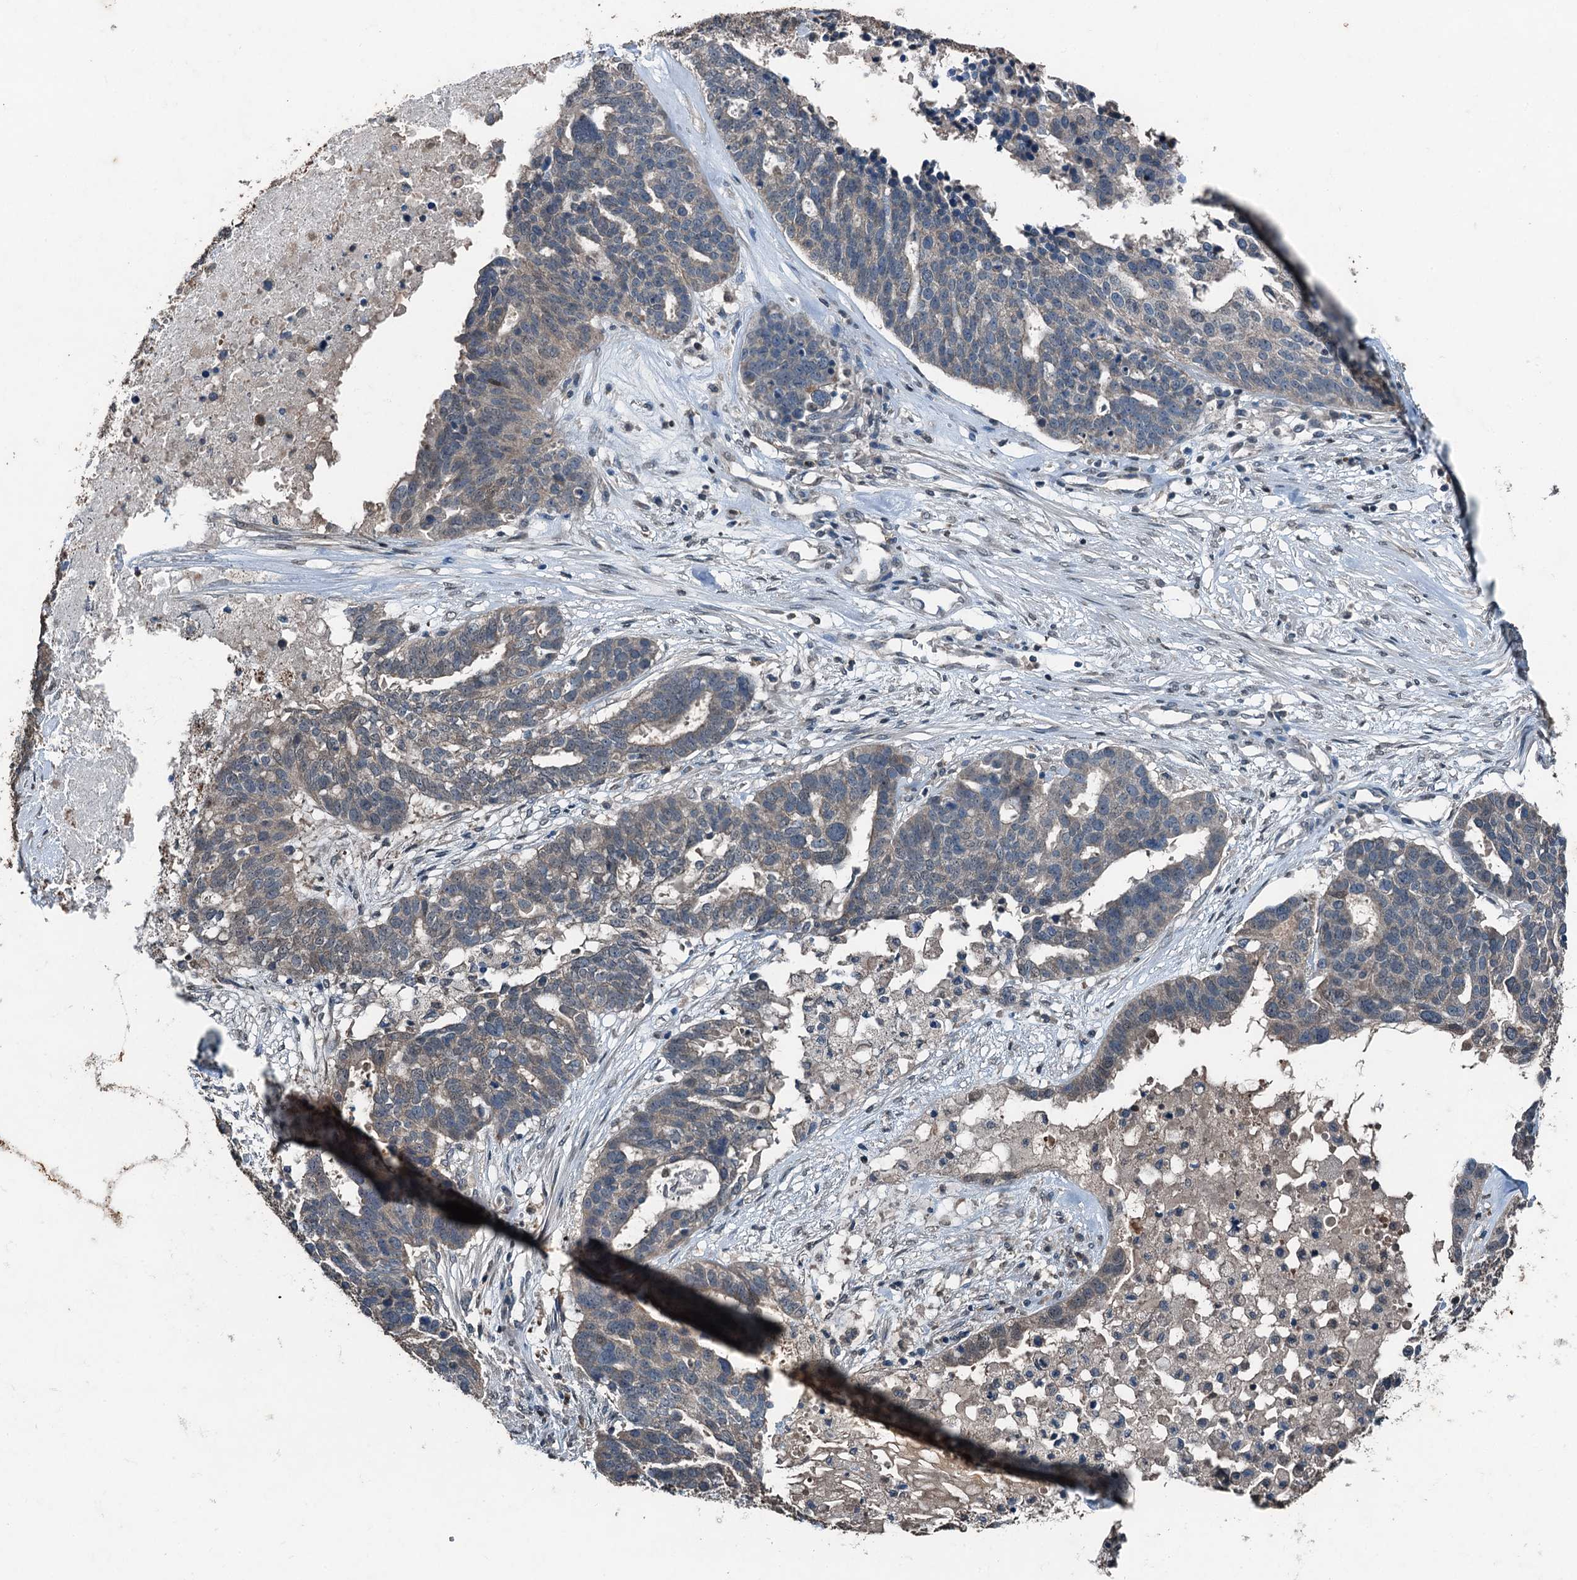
{"staining": {"intensity": "negative", "quantity": "none", "location": "none"}, "tissue": "ovarian cancer", "cell_type": "Tumor cells", "image_type": "cancer", "snomed": [{"axis": "morphology", "description": "Cystadenocarcinoma, serous, NOS"}, {"axis": "topography", "description": "Ovary"}], "caption": "This is an immunohistochemistry photomicrograph of ovarian cancer. There is no expression in tumor cells.", "gene": "TCTN1", "patient": {"sex": "female", "age": 59}}